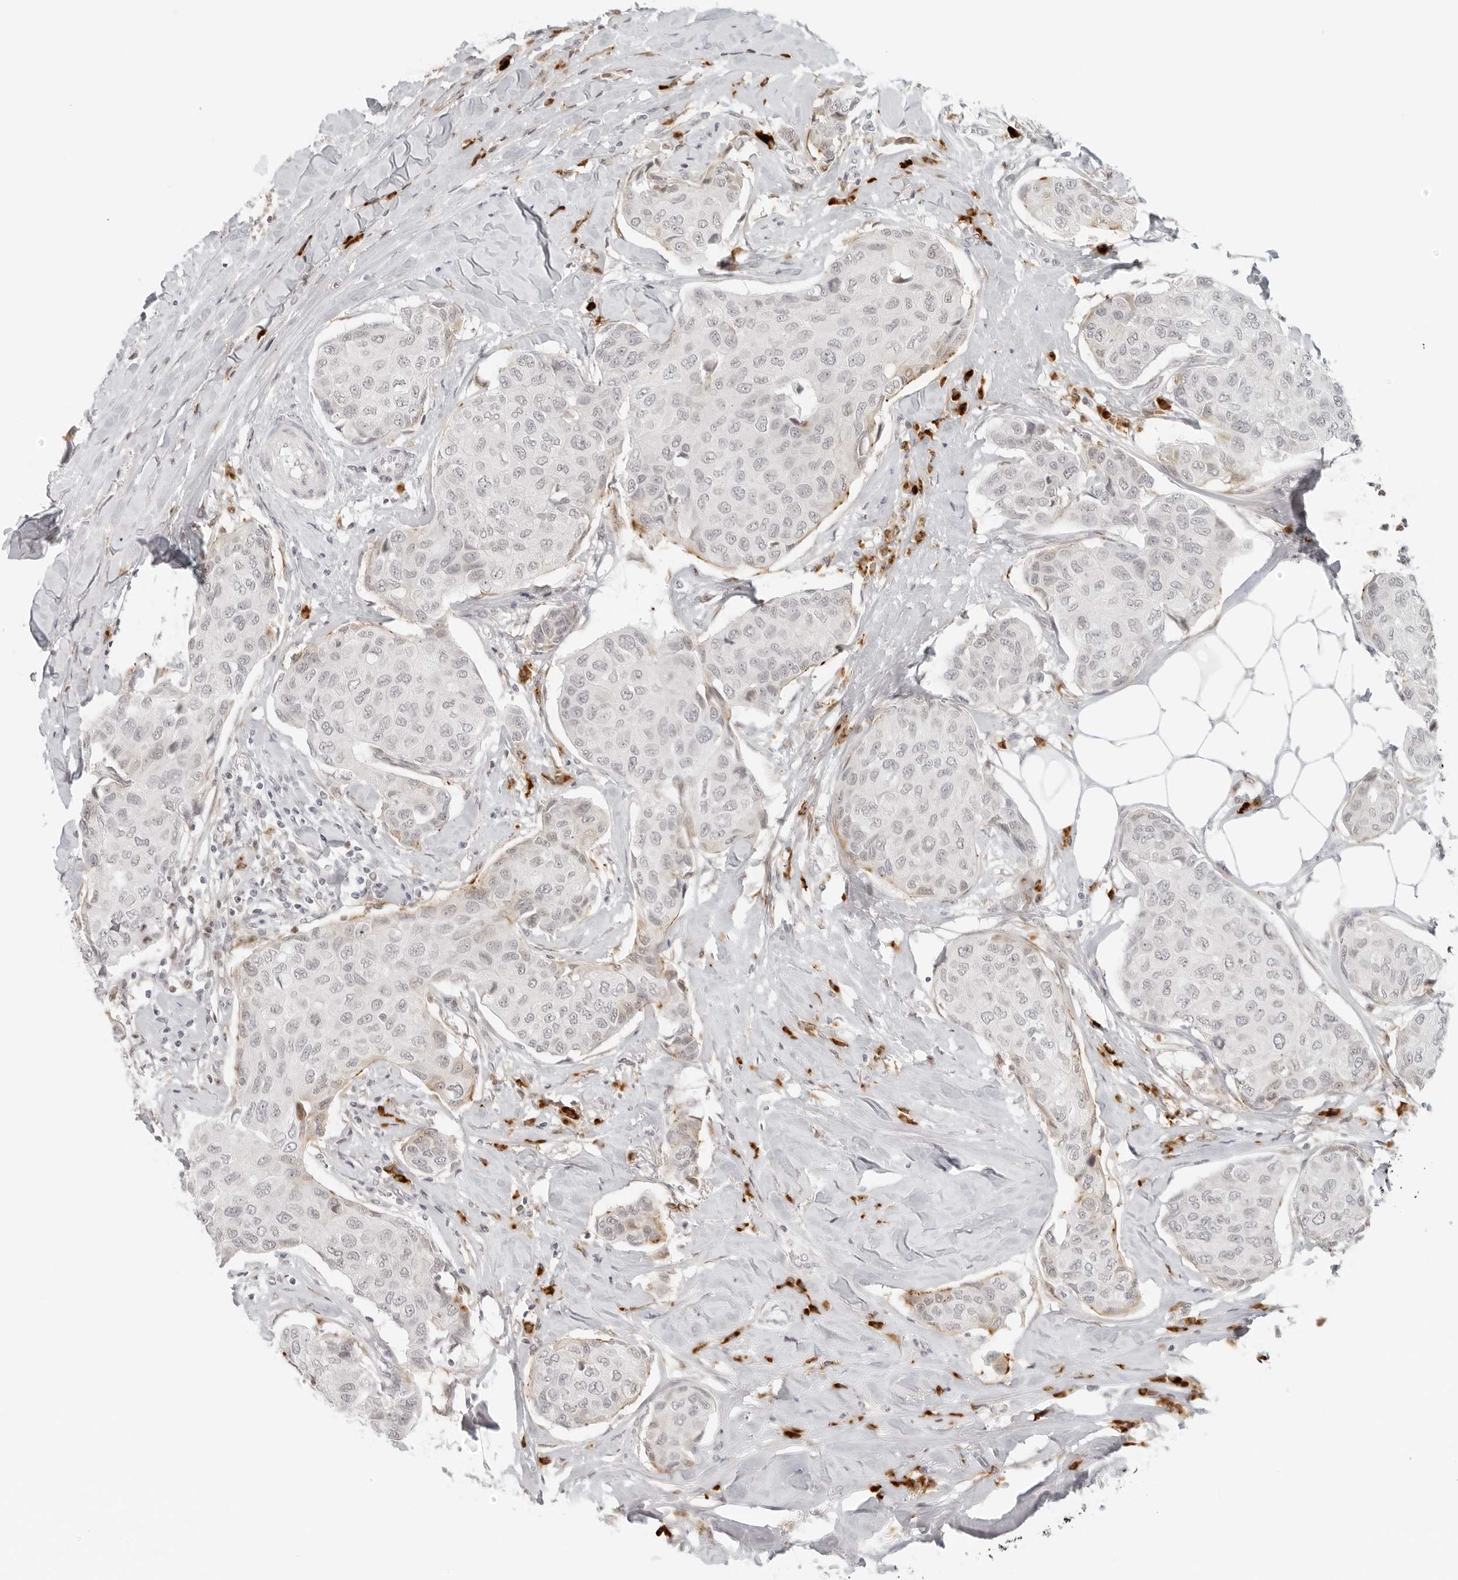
{"staining": {"intensity": "negative", "quantity": "none", "location": "none"}, "tissue": "breast cancer", "cell_type": "Tumor cells", "image_type": "cancer", "snomed": [{"axis": "morphology", "description": "Duct carcinoma"}, {"axis": "topography", "description": "Breast"}], "caption": "Immunohistochemical staining of human breast intraductal carcinoma demonstrates no significant staining in tumor cells. Nuclei are stained in blue.", "gene": "ZNF678", "patient": {"sex": "female", "age": 80}}